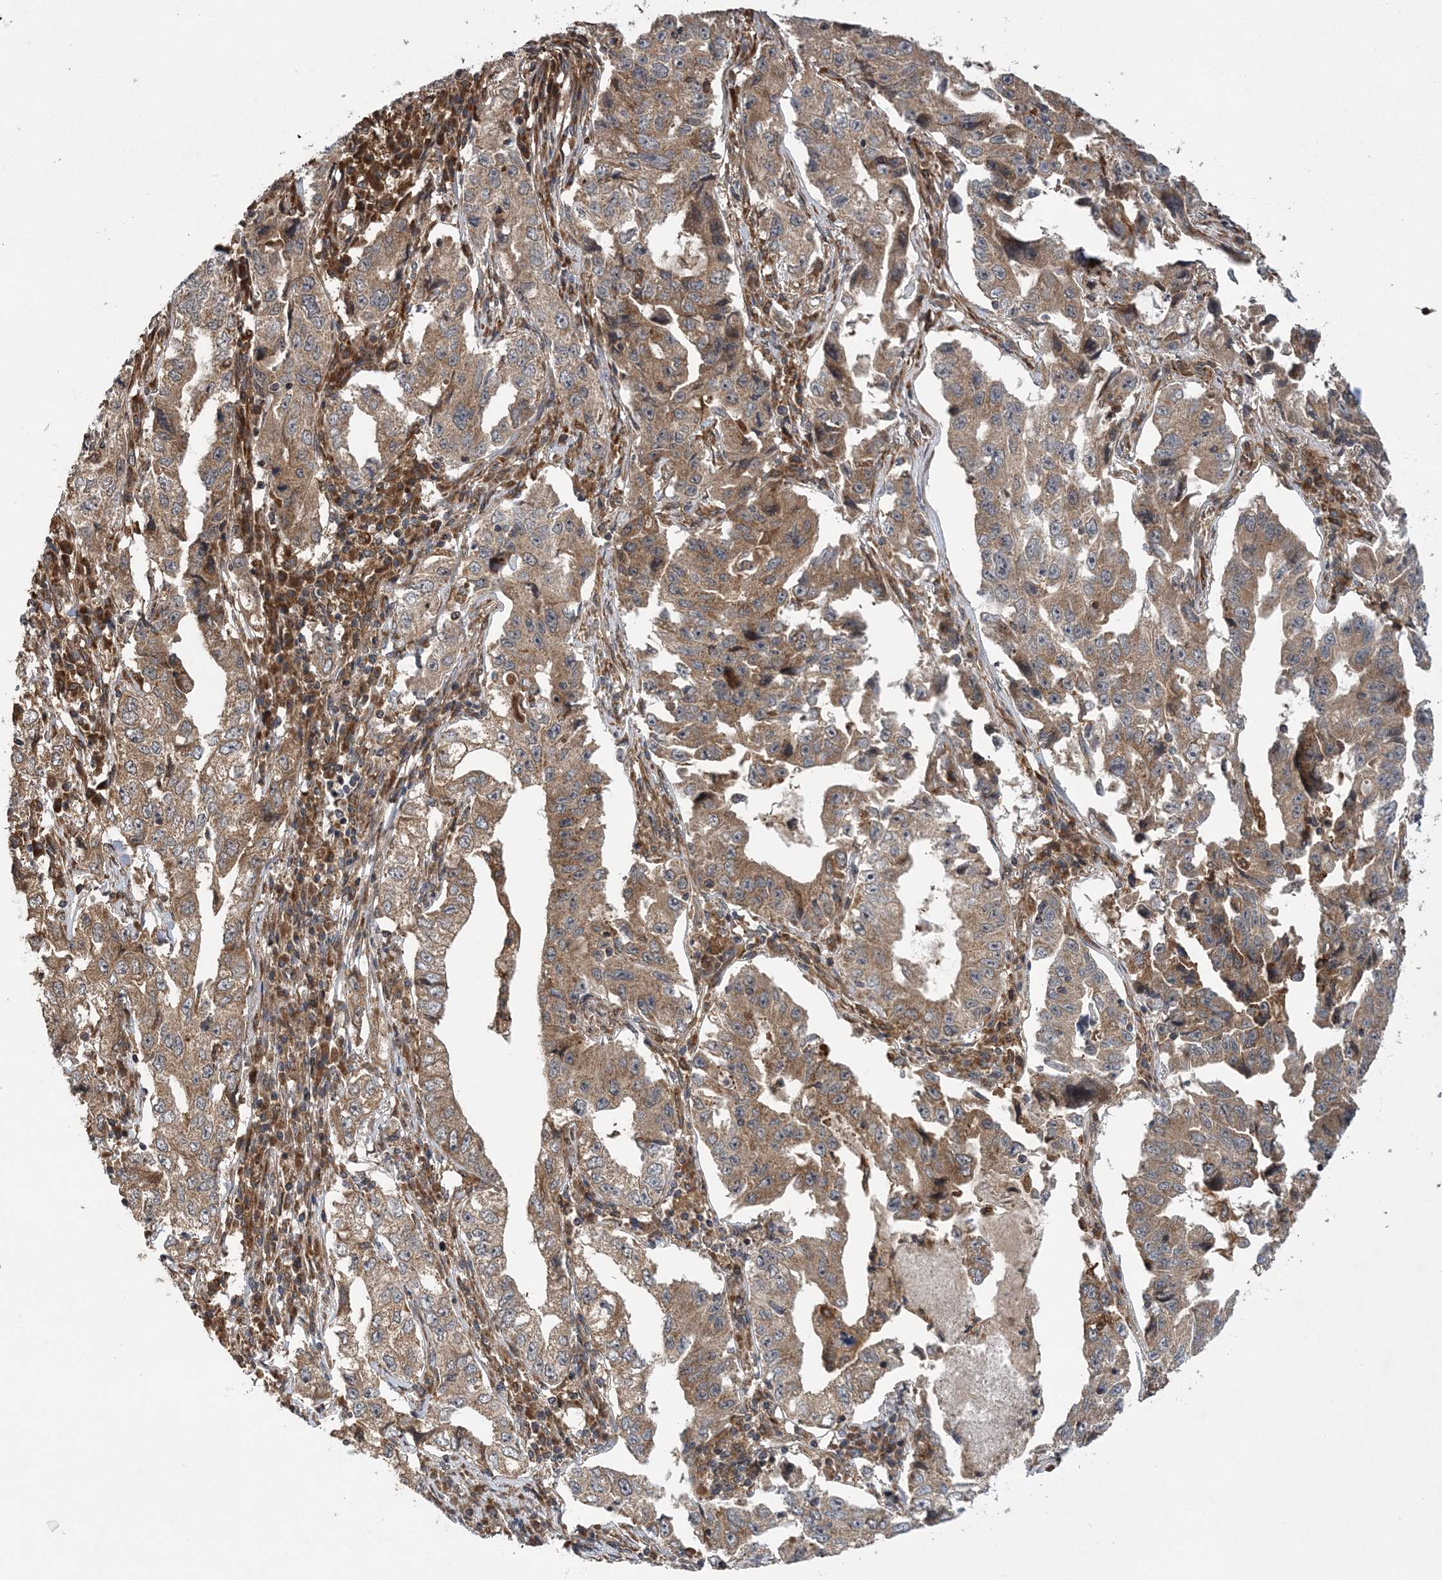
{"staining": {"intensity": "weak", "quantity": ">75%", "location": "cytoplasmic/membranous"}, "tissue": "lung cancer", "cell_type": "Tumor cells", "image_type": "cancer", "snomed": [{"axis": "morphology", "description": "Adenocarcinoma, NOS"}, {"axis": "topography", "description": "Lung"}], "caption": "Approximately >75% of tumor cells in adenocarcinoma (lung) display weak cytoplasmic/membranous protein staining as visualized by brown immunohistochemical staining.", "gene": "ATG3", "patient": {"sex": "female", "age": 51}}